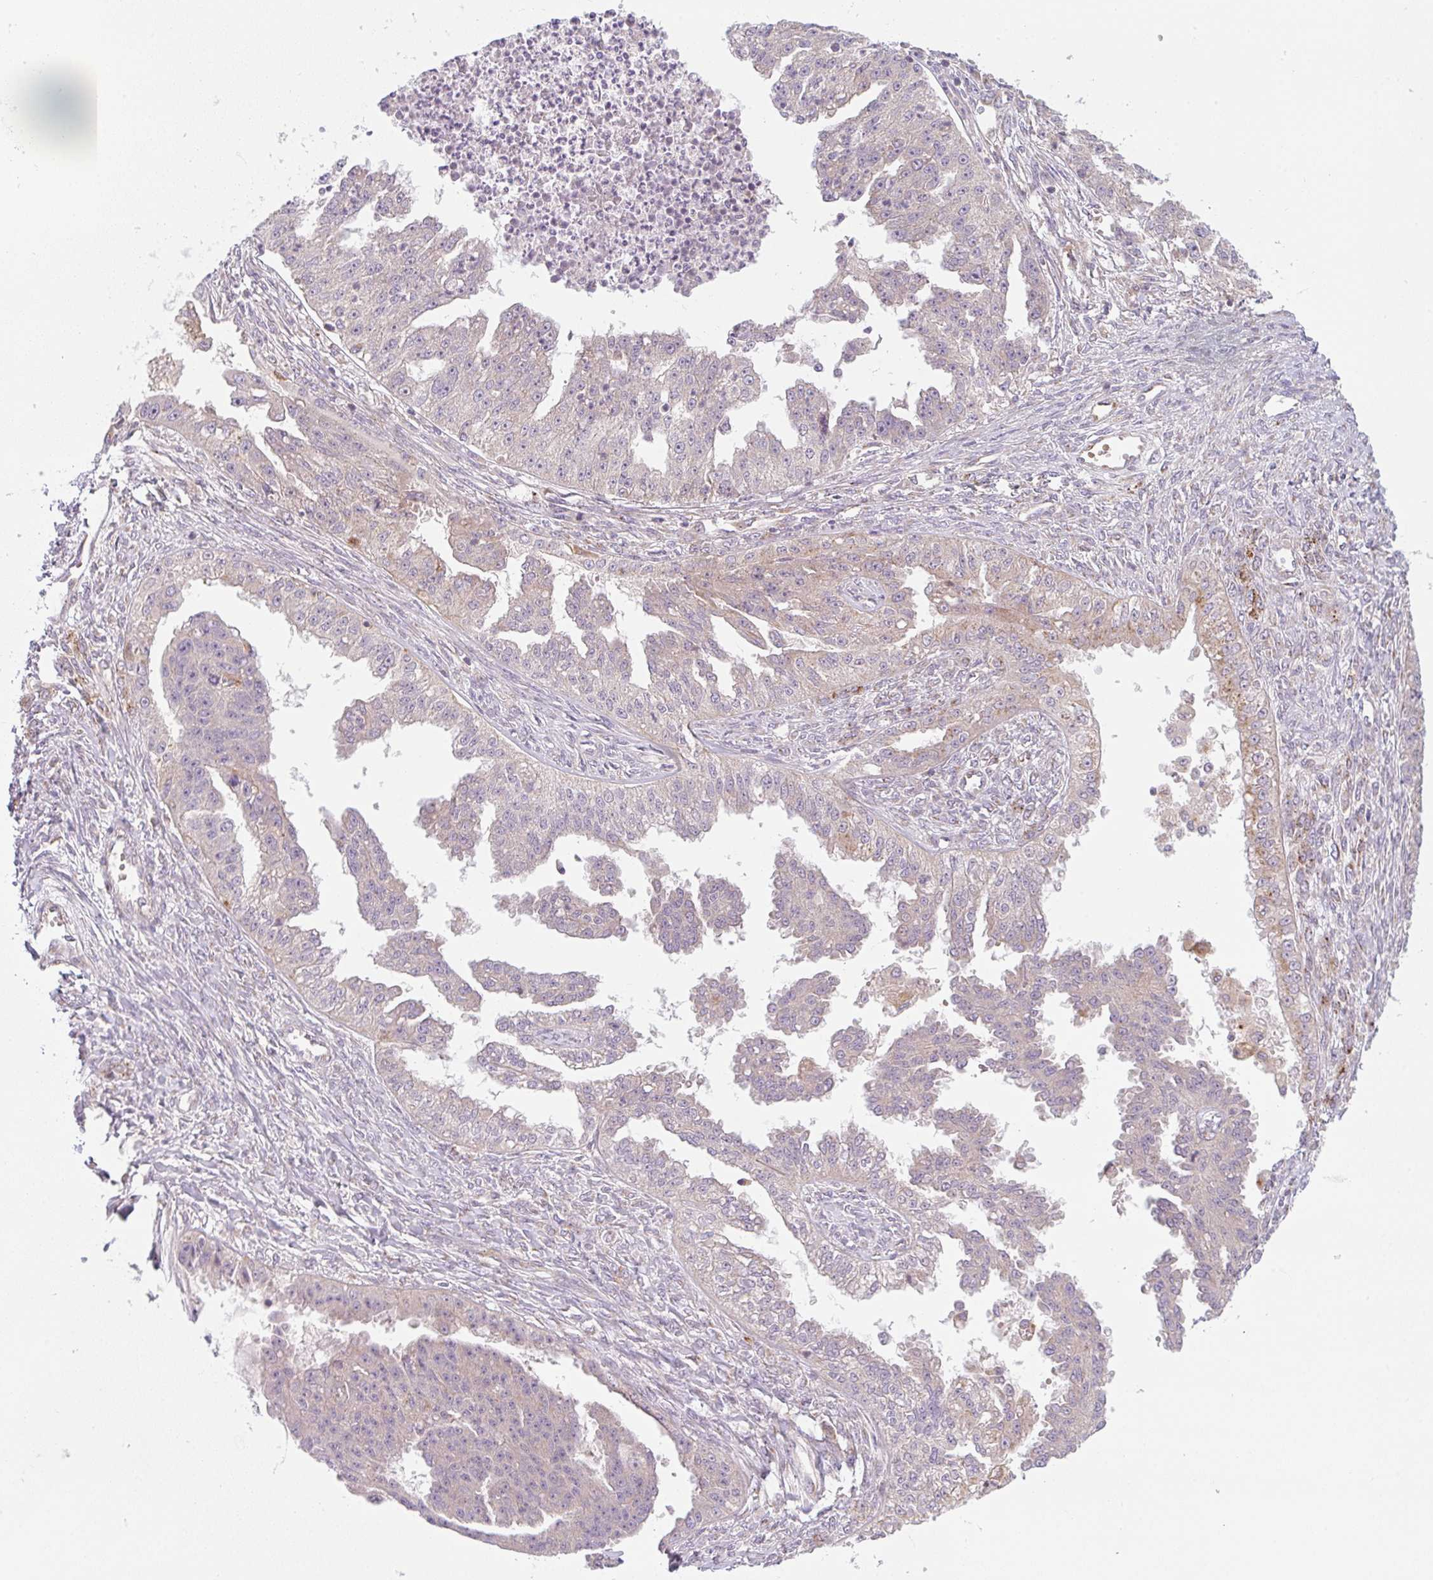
{"staining": {"intensity": "weak", "quantity": "<25%", "location": "cytoplasmic/membranous"}, "tissue": "ovarian cancer", "cell_type": "Tumor cells", "image_type": "cancer", "snomed": [{"axis": "morphology", "description": "Cystadenocarcinoma, serous, NOS"}, {"axis": "topography", "description": "Ovary"}], "caption": "This is an immunohistochemistry (IHC) micrograph of human ovarian cancer. There is no expression in tumor cells.", "gene": "GVQW3", "patient": {"sex": "female", "age": 58}}